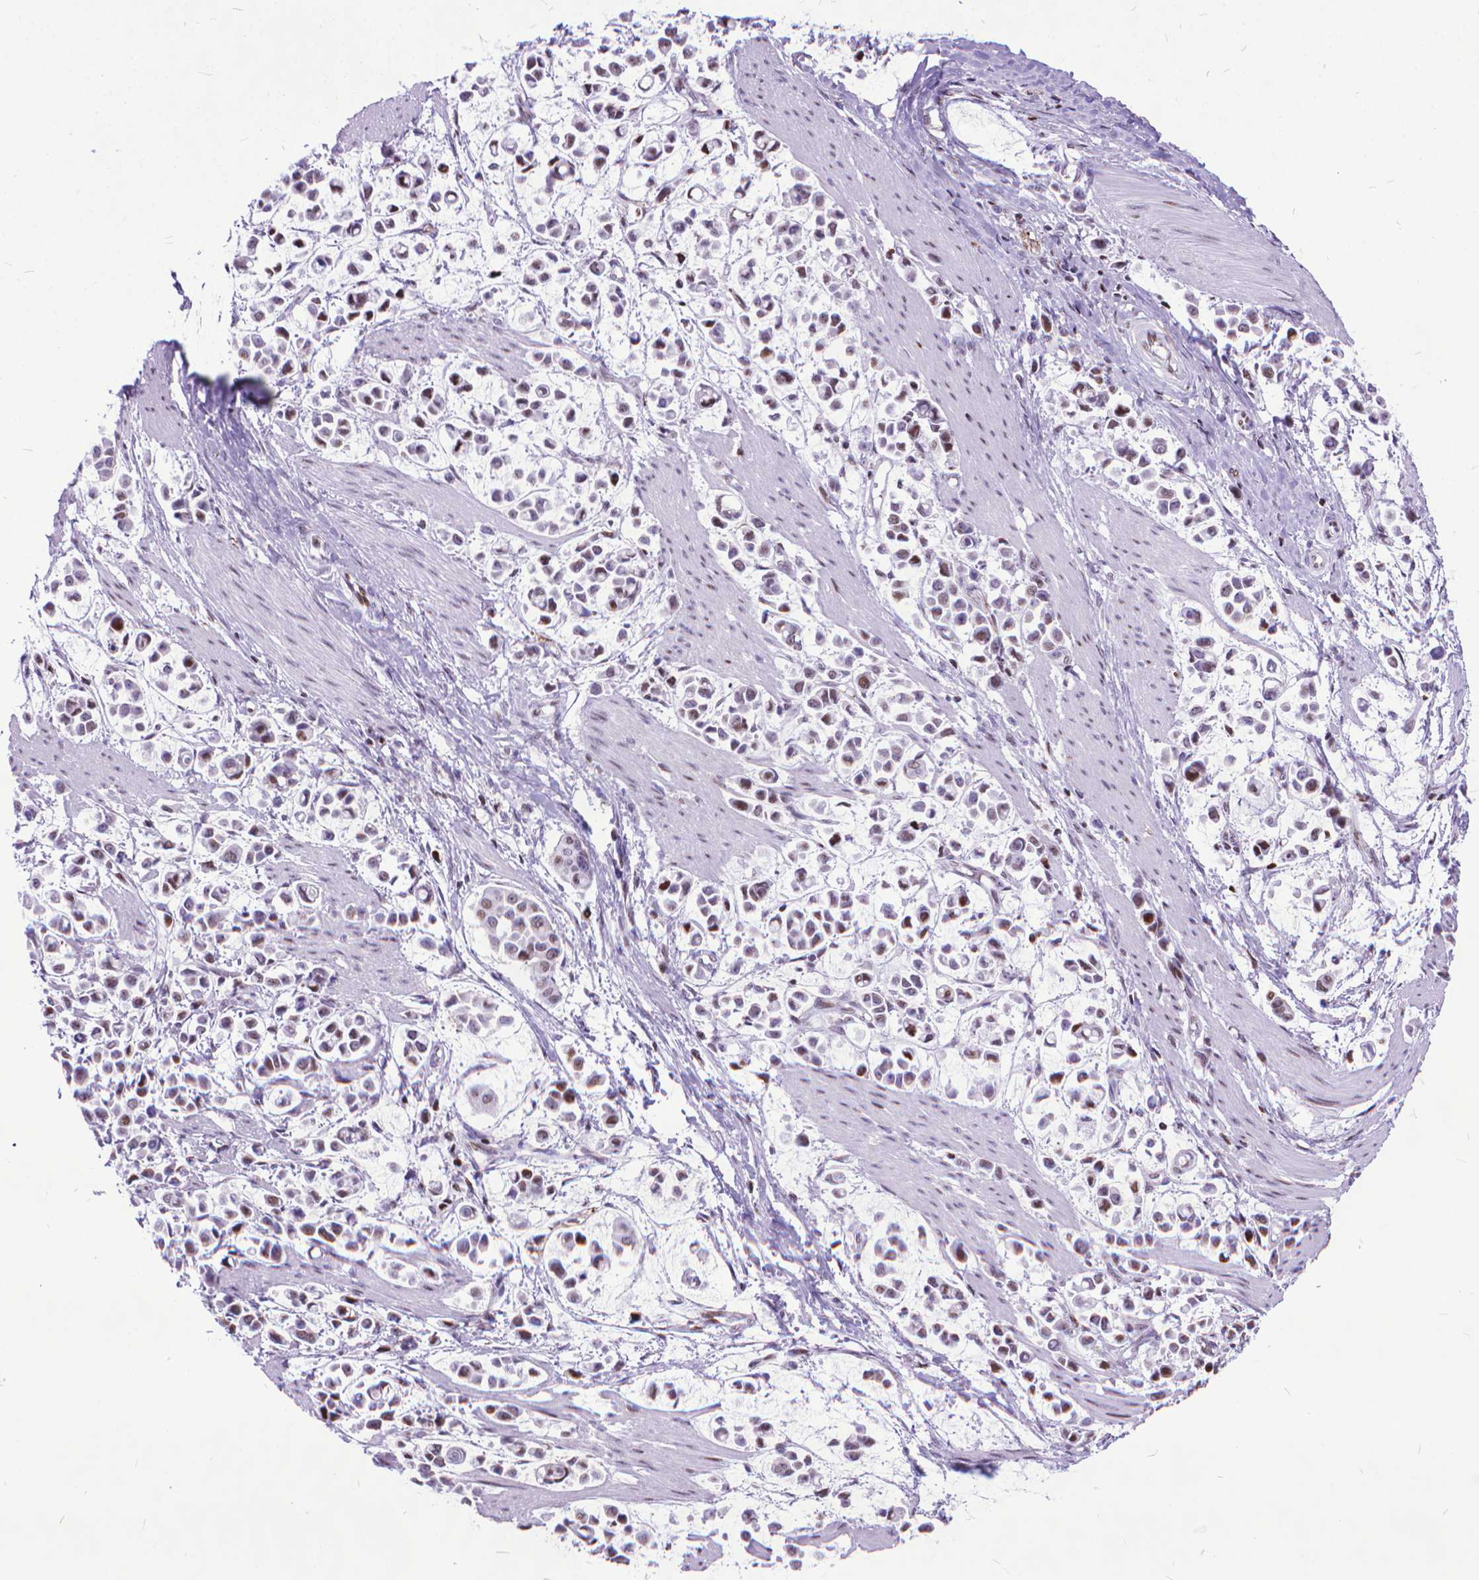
{"staining": {"intensity": "weak", "quantity": ">75%", "location": "nuclear"}, "tissue": "stomach cancer", "cell_type": "Tumor cells", "image_type": "cancer", "snomed": [{"axis": "morphology", "description": "Adenocarcinoma, NOS"}, {"axis": "topography", "description": "Stomach"}], "caption": "Tumor cells demonstrate low levels of weak nuclear positivity in about >75% of cells in human stomach cancer.", "gene": "POLE4", "patient": {"sex": "male", "age": 82}}